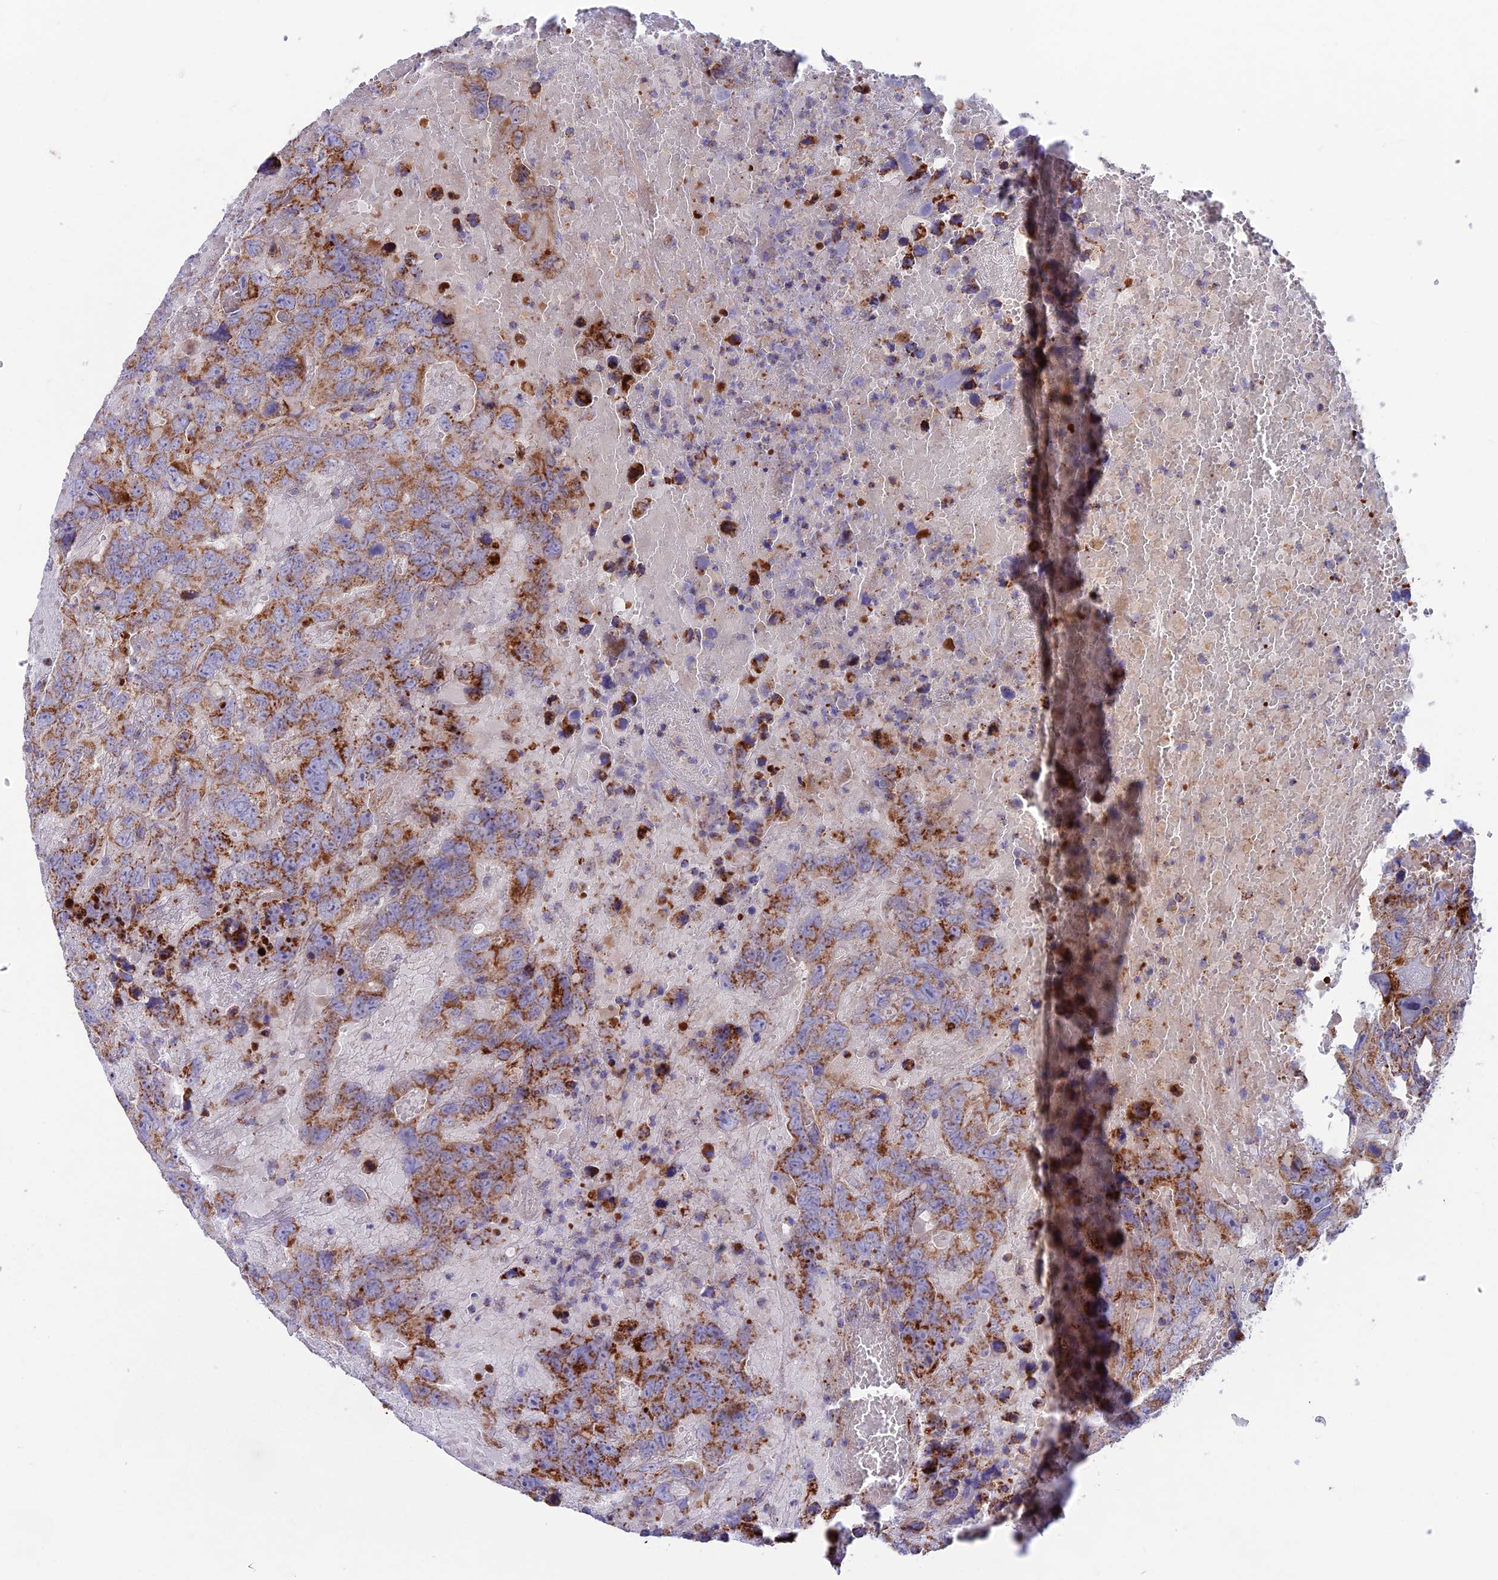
{"staining": {"intensity": "moderate", "quantity": ">75%", "location": "cytoplasmic/membranous"}, "tissue": "testis cancer", "cell_type": "Tumor cells", "image_type": "cancer", "snomed": [{"axis": "morphology", "description": "Carcinoma, Embryonal, NOS"}, {"axis": "topography", "description": "Testis"}], "caption": "Tumor cells exhibit moderate cytoplasmic/membranous positivity in about >75% of cells in testis cancer. The staining is performed using DAB (3,3'-diaminobenzidine) brown chromogen to label protein expression. The nuclei are counter-stained blue using hematoxylin.", "gene": "CS", "patient": {"sex": "male", "age": 45}}